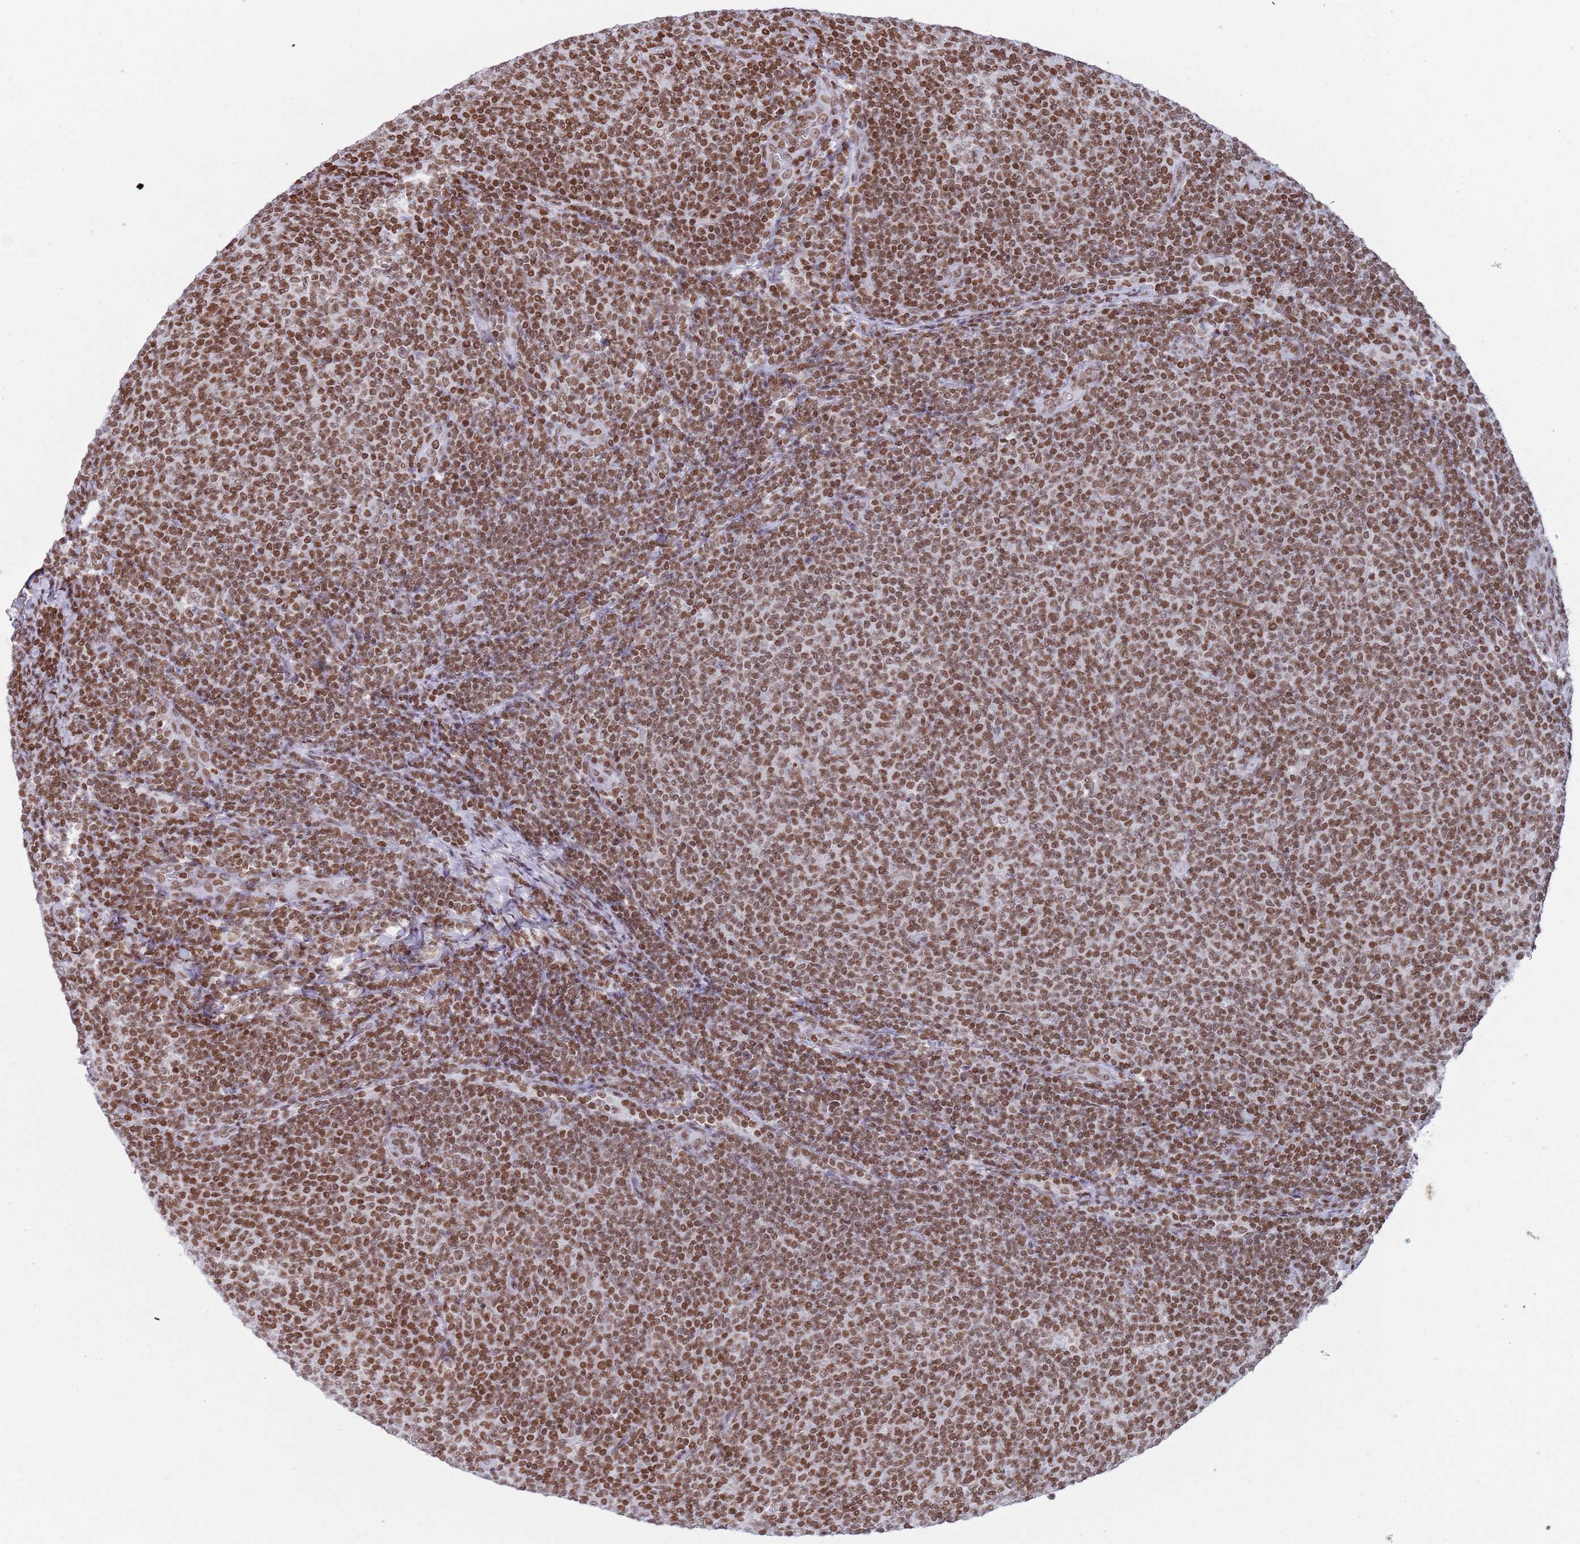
{"staining": {"intensity": "moderate", "quantity": ">75%", "location": "nuclear"}, "tissue": "lymphoma", "cell_type": "Tumor cells", "image_type": "cancer", "snomed": [{"axis": "morphology", "description": "Malignant lymphoma, non-Hodgkin's type, Low grade"}, {"axis": "topography", "description": "Lymph node"}], "caption": "IHC (DAB (3,3'-diaminobenzidine)) staining of low-grade malignant lymphoma, non-Hodgkin's type exhibits moderate nuclear protein positivity in approximately >75% of tumor cells. The staining is performed using DAB (3,3'-diaminobenzidine) brown chromogen to label protein expression. The nuclei are counter-stained blue using hematoxylin.", "gene": "HDAC8", "patient": {"sex": "male", "age": 66}}